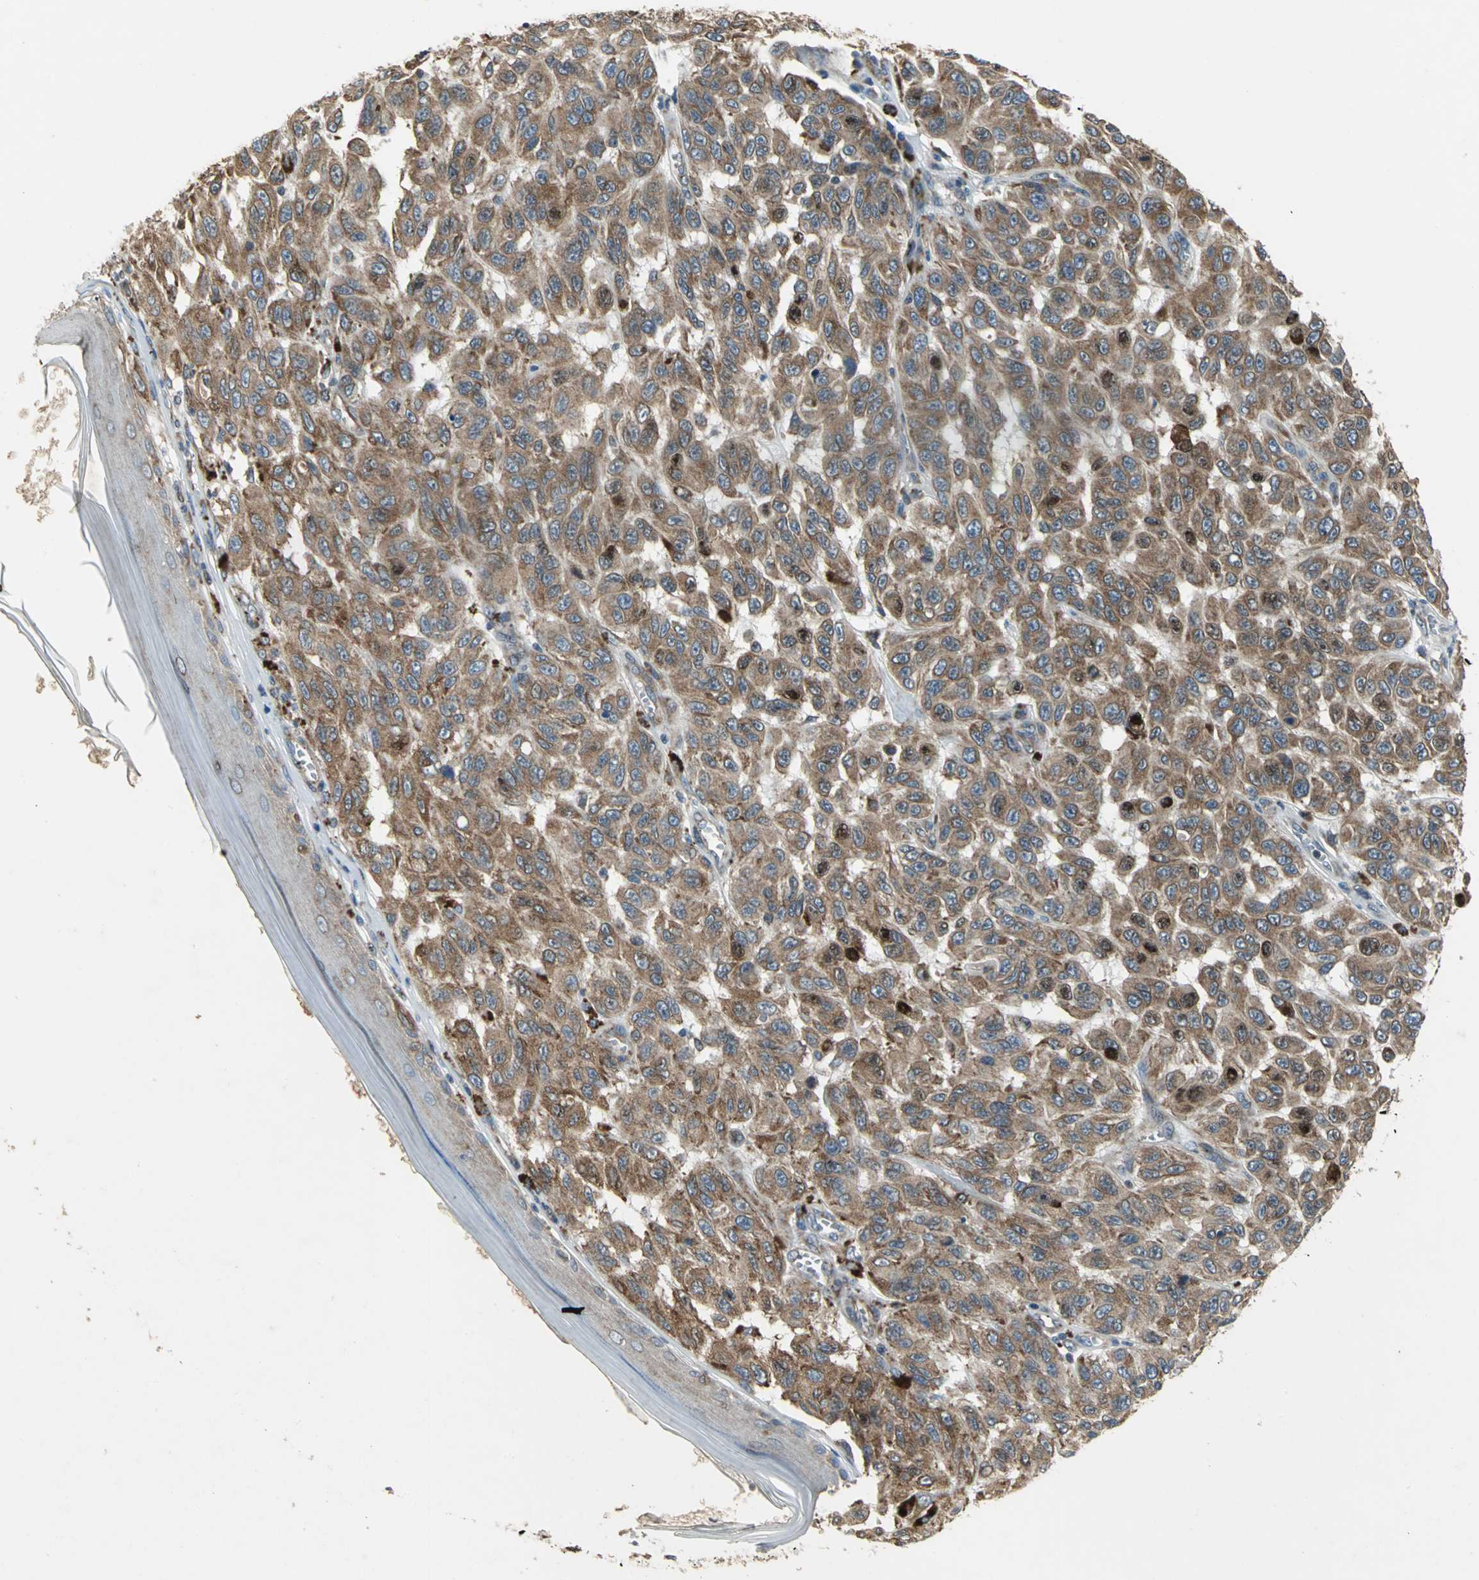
{"staining": {"intensity": "strong", "quantity": ">75%", "location": "cytoplasmic/membranous"}, "tissue": "melanoma", "cell_type": "Tumor cells", "image_type": "cancer", "snomed": [{"axis": "morphology", "description": "Malignant melanoma, NOS"}, {"axis": "topography", "description": "Skin"}], "caption": "Human melanoma stained with a protein marker shows strong staining in tumor cells.", "gene": "SYVN1", "patient": {"sex": "male", "age": 30}}